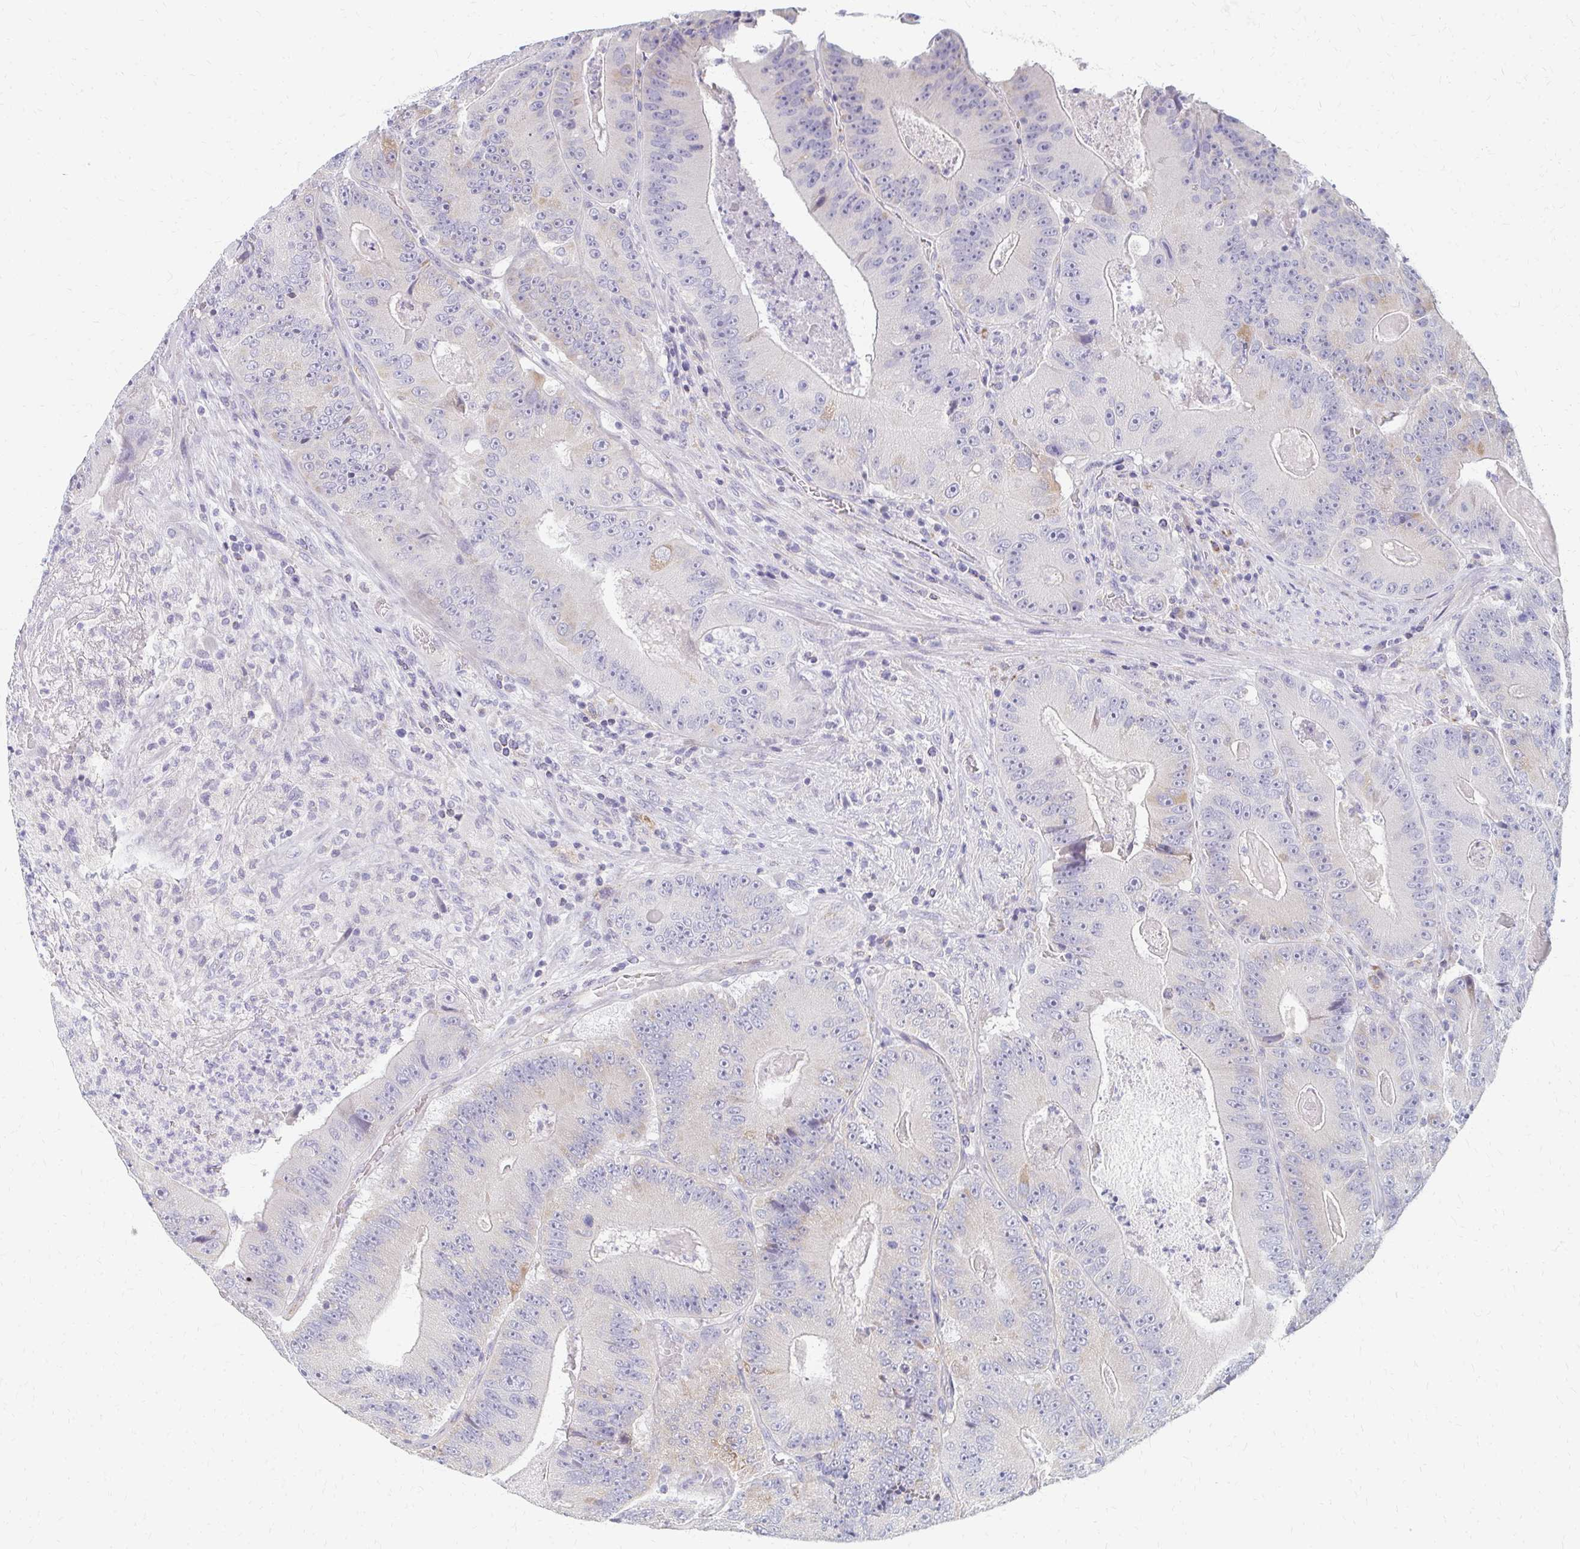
{"staining": {"intensity": "moderate", "quantity": "<25%", "location": "cytoplasmic/membranous"}, "tissue": "colorectal cancer", "cell_type": "Tumor cells", "image_type": "cancer", "snomed": [{"axis": "morphology", "description": "Adenocarcinoma, NOS"}, {"axis": "topography", "description": "Colon"}], "caption": "Protein staining of colorectal cancer tissue demonstrates moderate cytoplasmic/membranous positivity in approximately <25% of tumor cells. (Brightfield microscopy of DAB IHC at high magnification).", "gene": "OR10V1", "patient": {"sex": "female", "age": 86}}